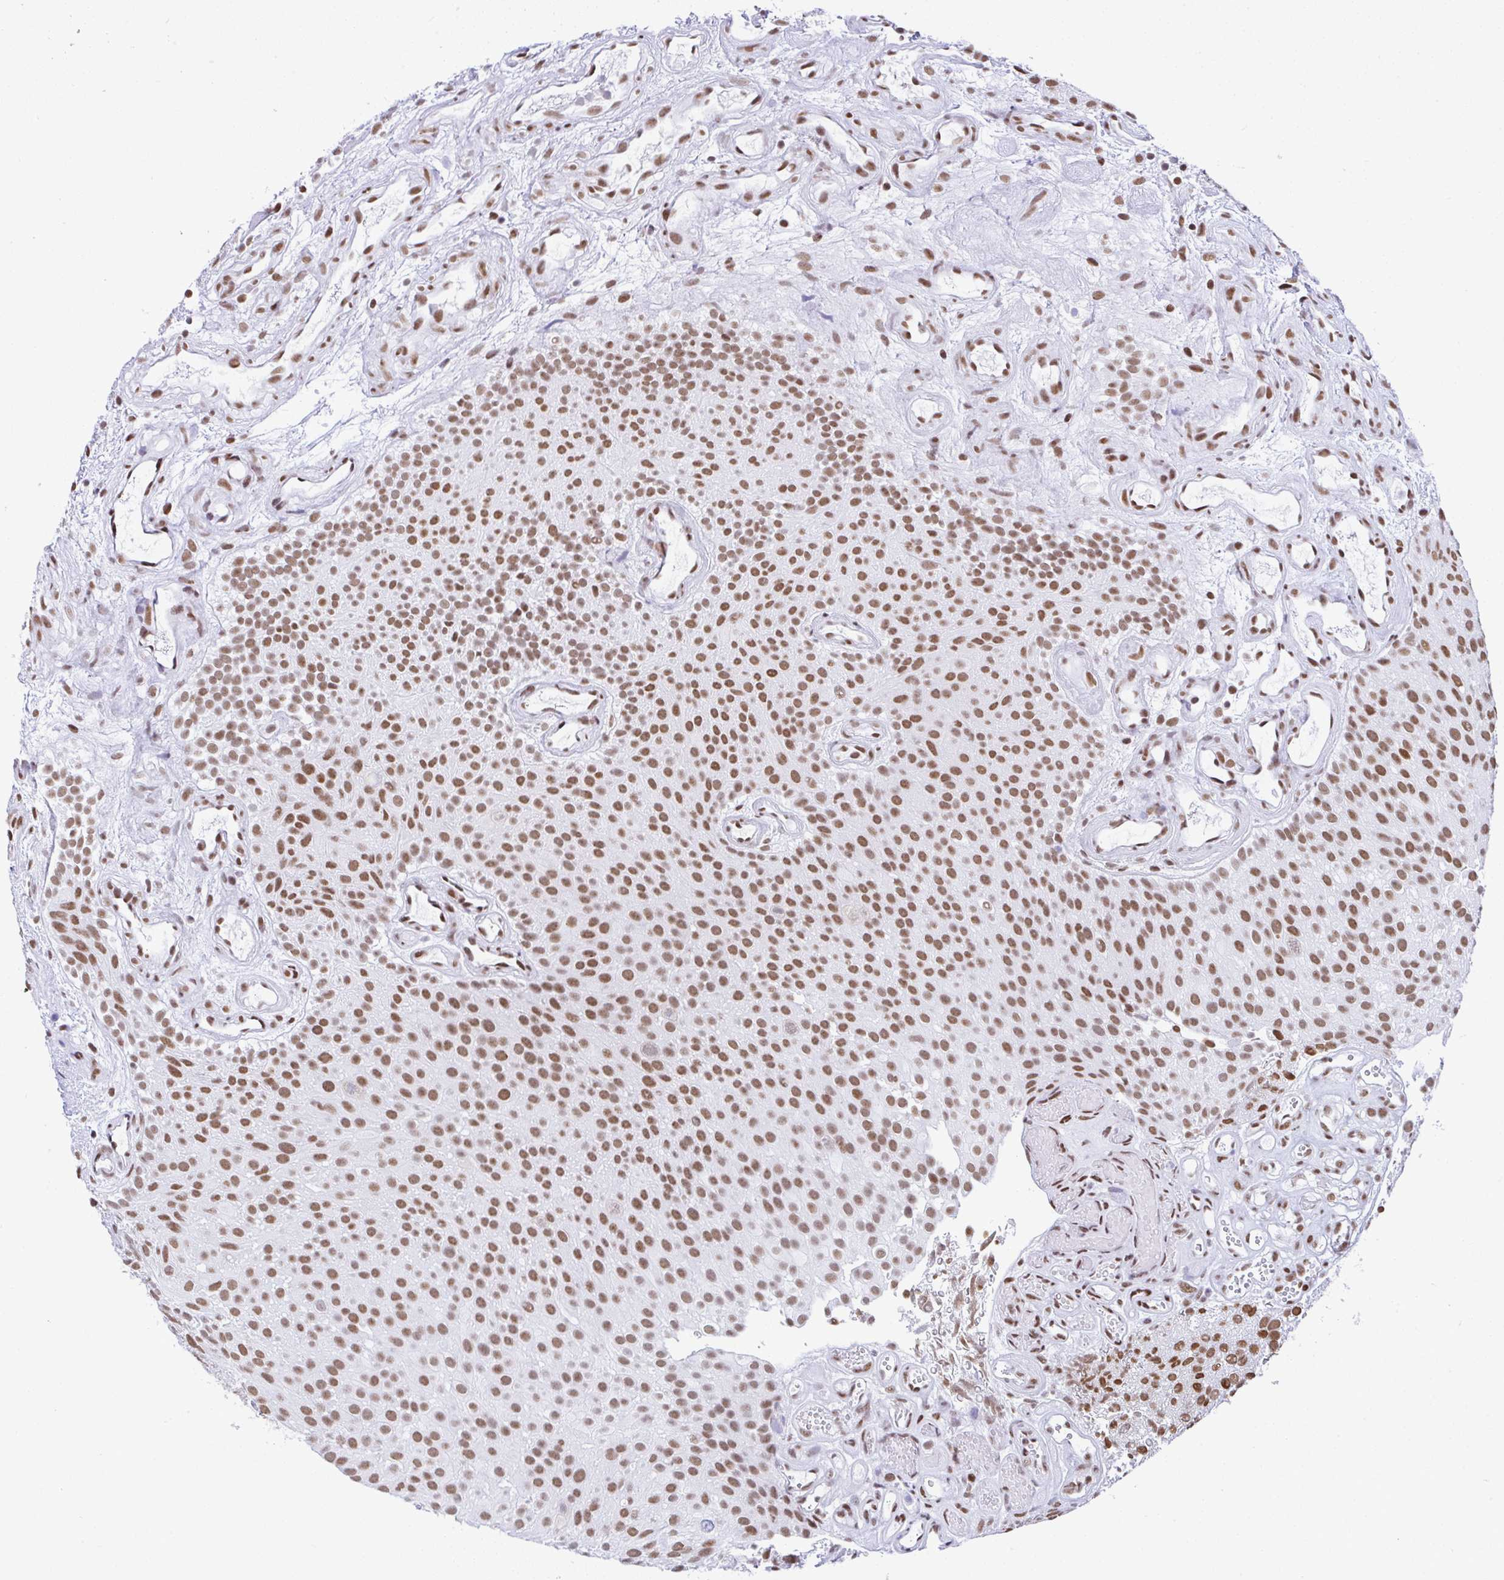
{"staining": {"intensity": "moderate", "quantity": ">75%", "location": "nuclear"}, "tissue": "urothelial cancer", "cell_type": "Tumor cells", "image_type": "cancer", "snomed": [{"axis": "morphology", "description": "Urothelial carcinoma, Low grade"}, {"axis": "topography", "description": "Urinary bladder"}], "caption": "Immunohistochemical staining of low-grade urothelial carcinoma shows moderate nuclear protein staining in about >75% of tumor cells.", "gene": "DDX52", "patient": {"sex": "male", "age": 78}}